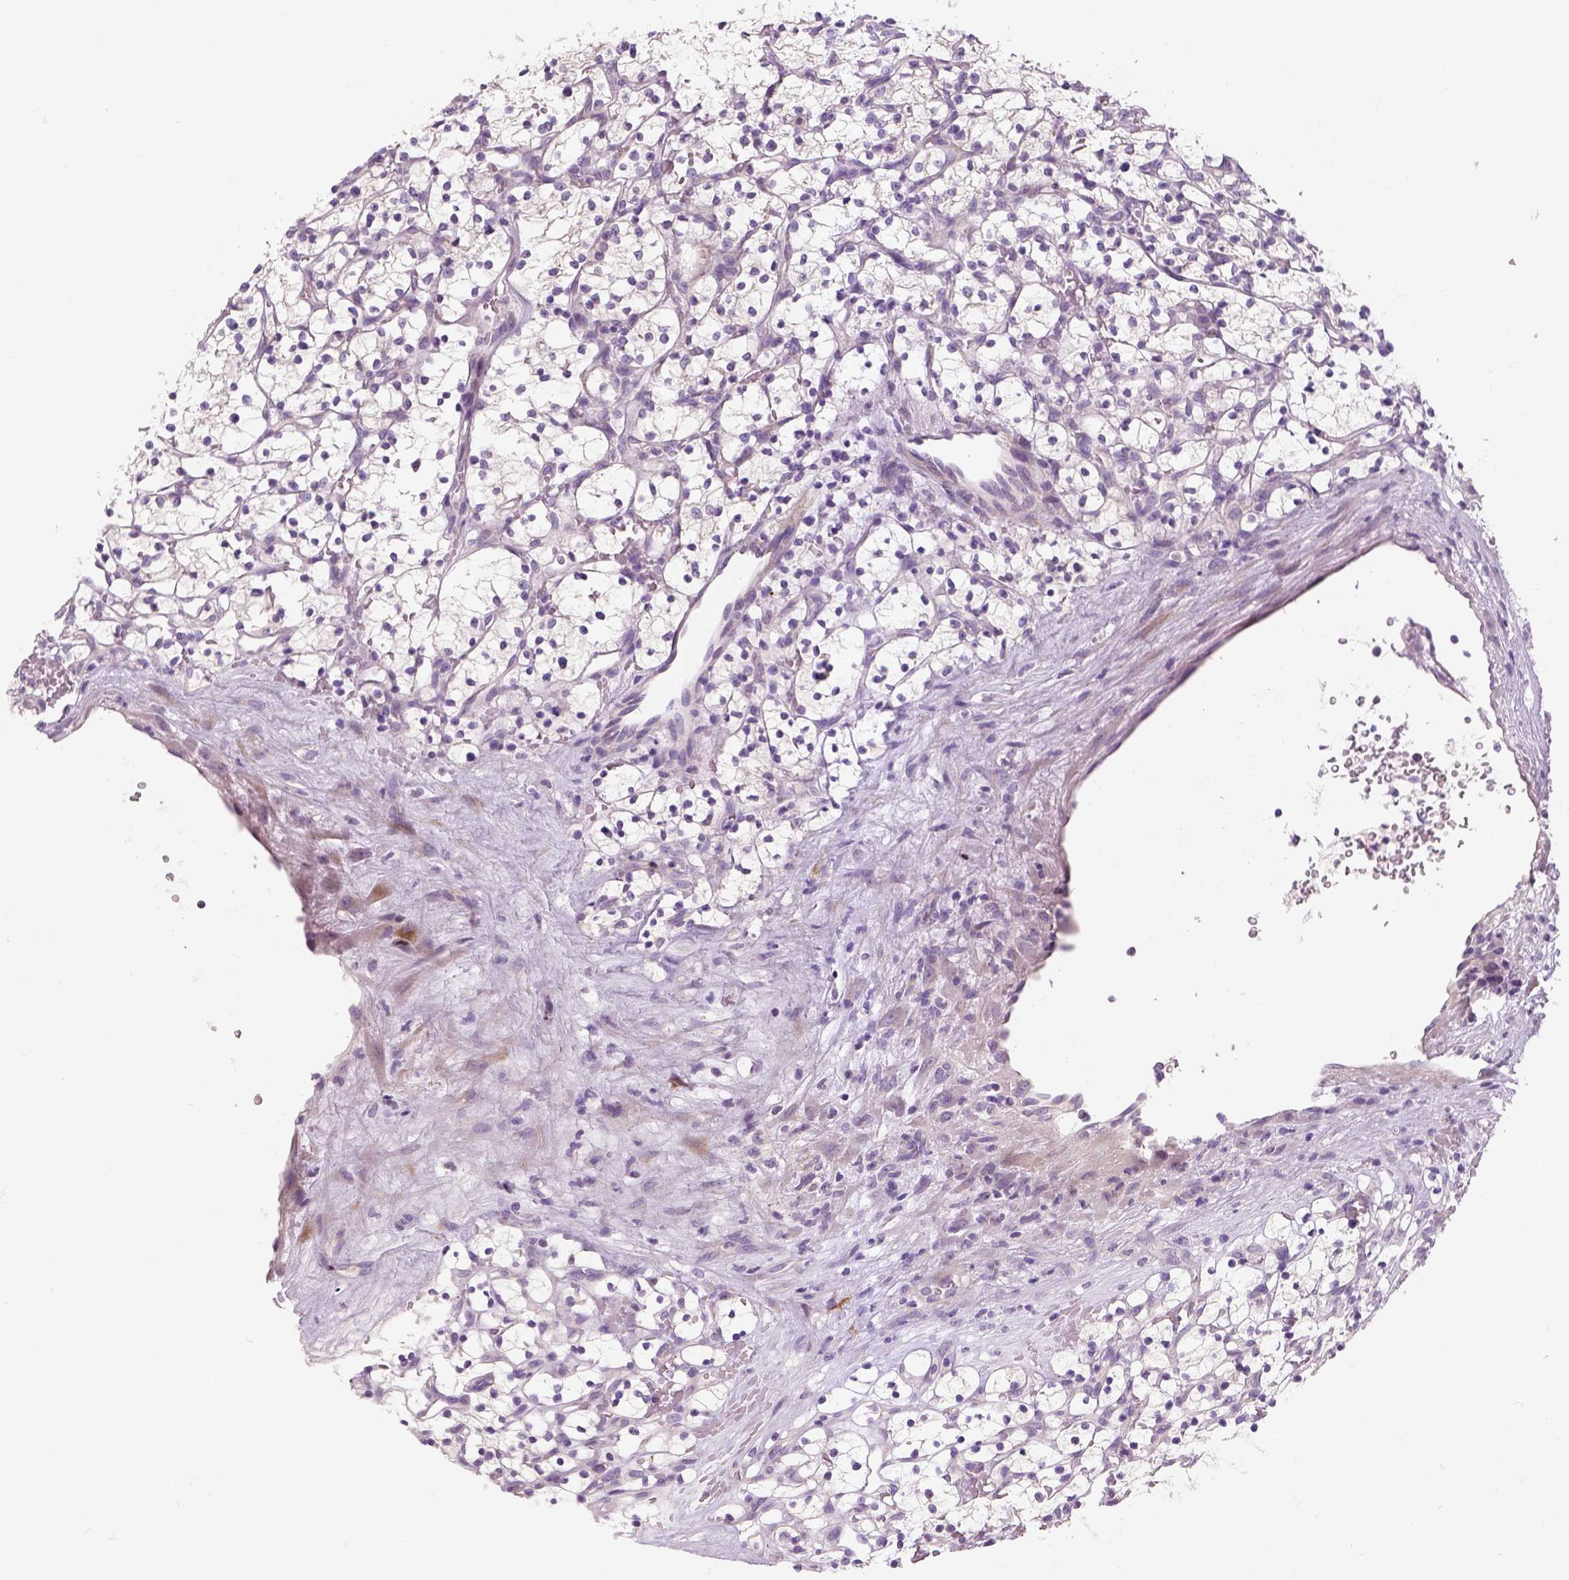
{"staining": {"intensity": "negative", "quantity": "none", "location": "none"}, "tissue": "renal cancer", "cell_type": "Tumor cells", "image_type": "cancer", "snomed": [{"axis": "morphology", "description": "Adenocarcinoma, NOS"}, {"axis": "topography", "description": "Kidney"}], "caption": "Tumor cells are negative for protein expression in human renal cancer (adenocarcinoma). (Immunohistochemistry, brightfield microscopy, high magnification).", "gene": "NUDT6", "patient": {"sex": "female", "age": 64}}